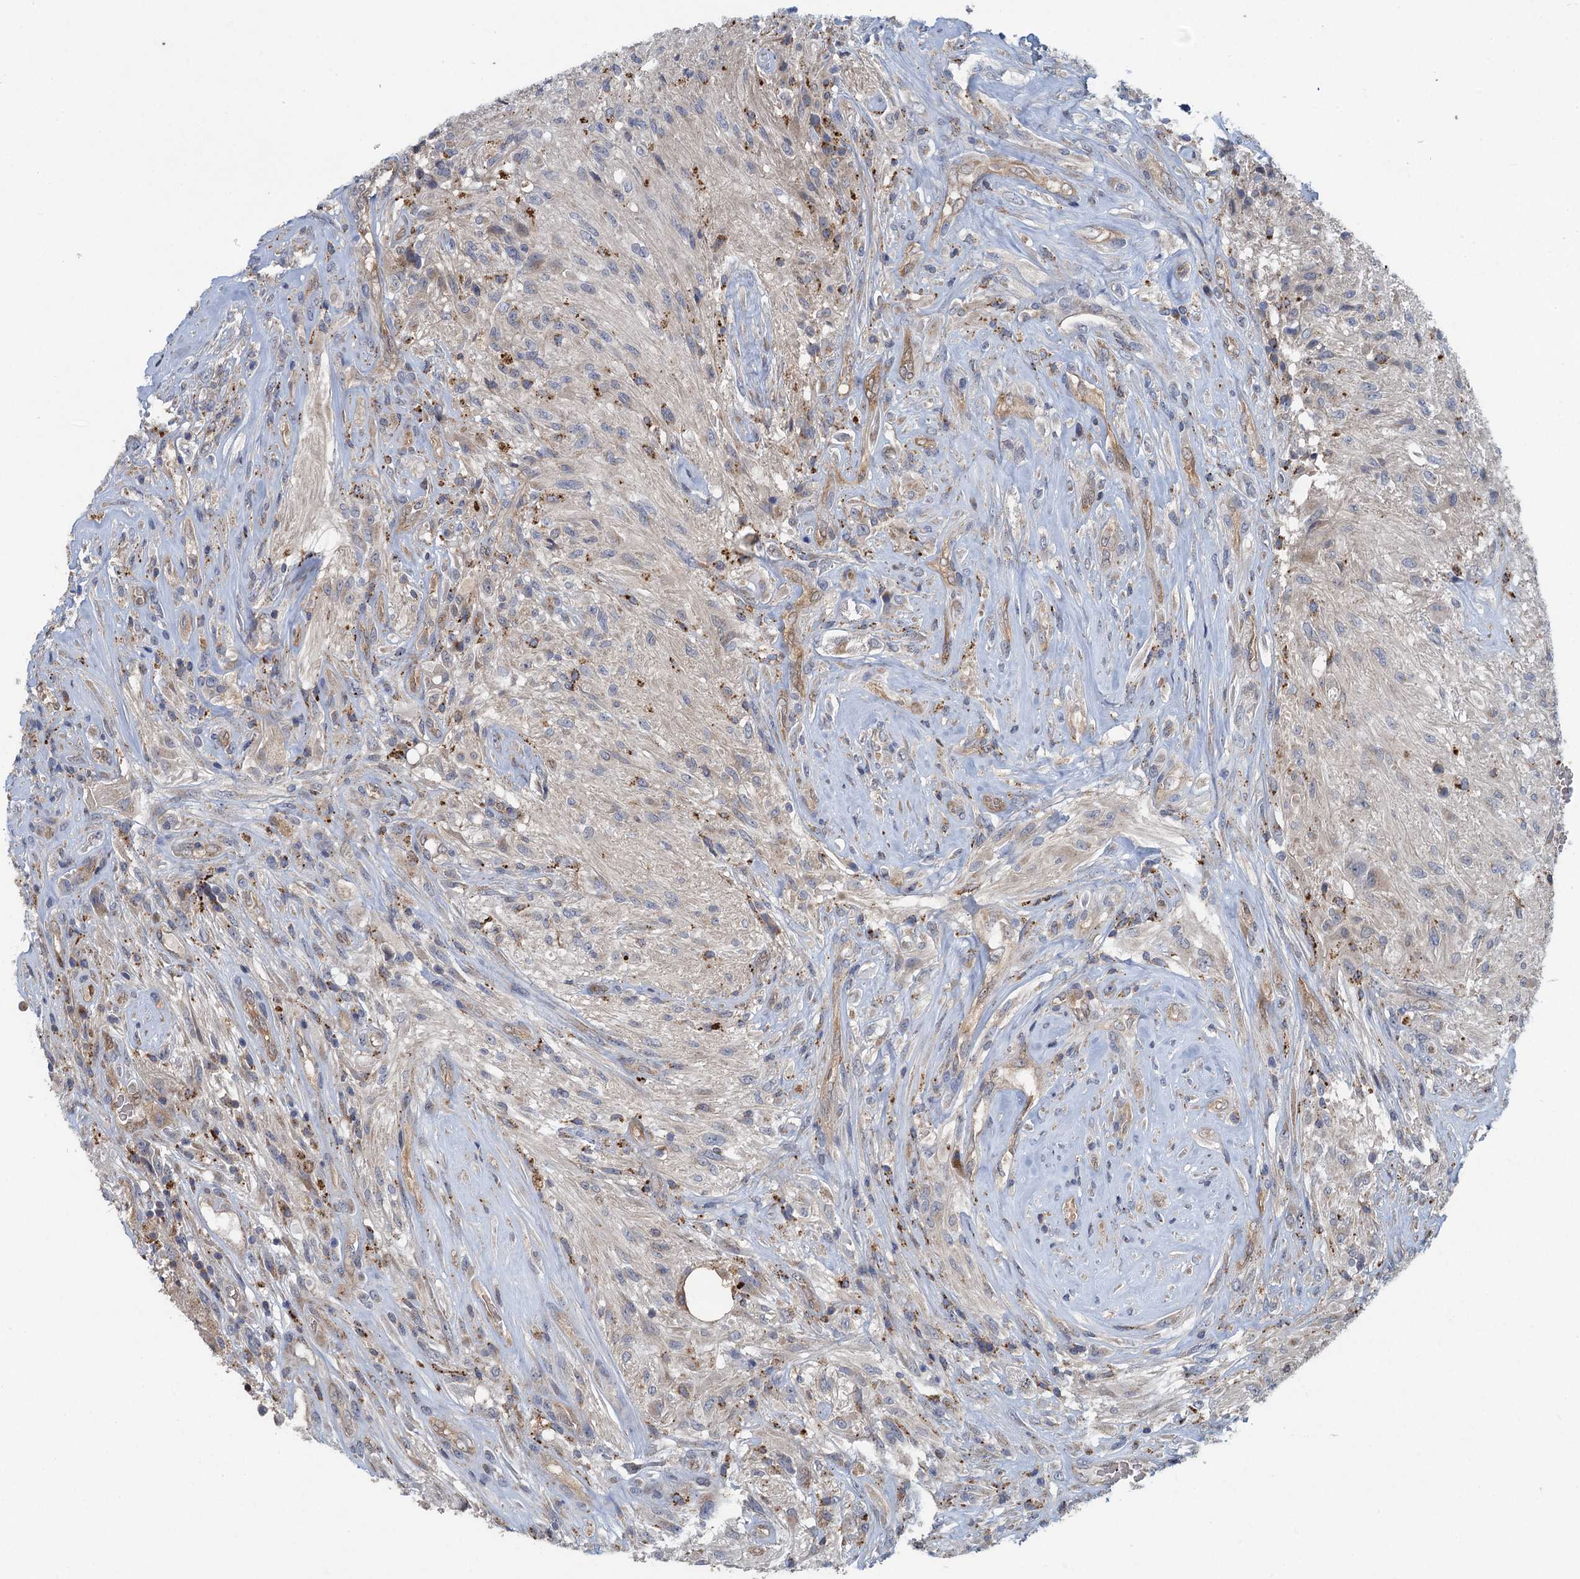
{"staining": {"intensity": "negative", "quantity": "none", "location": "none"}, "tissue": "glioma", "cell_type": "Tumor cells", "image_type": "cancer", "snomed": [{"axis": "morphology", "description": "Glioma, malignant, High grade"}, {"axis": "topography", "description": "Brain"}], "caption": "IHC of human glioma shows no staining in tumor cells.", "gene": "KBTBD8", "patient": {"sex": "male", "age": 56}}